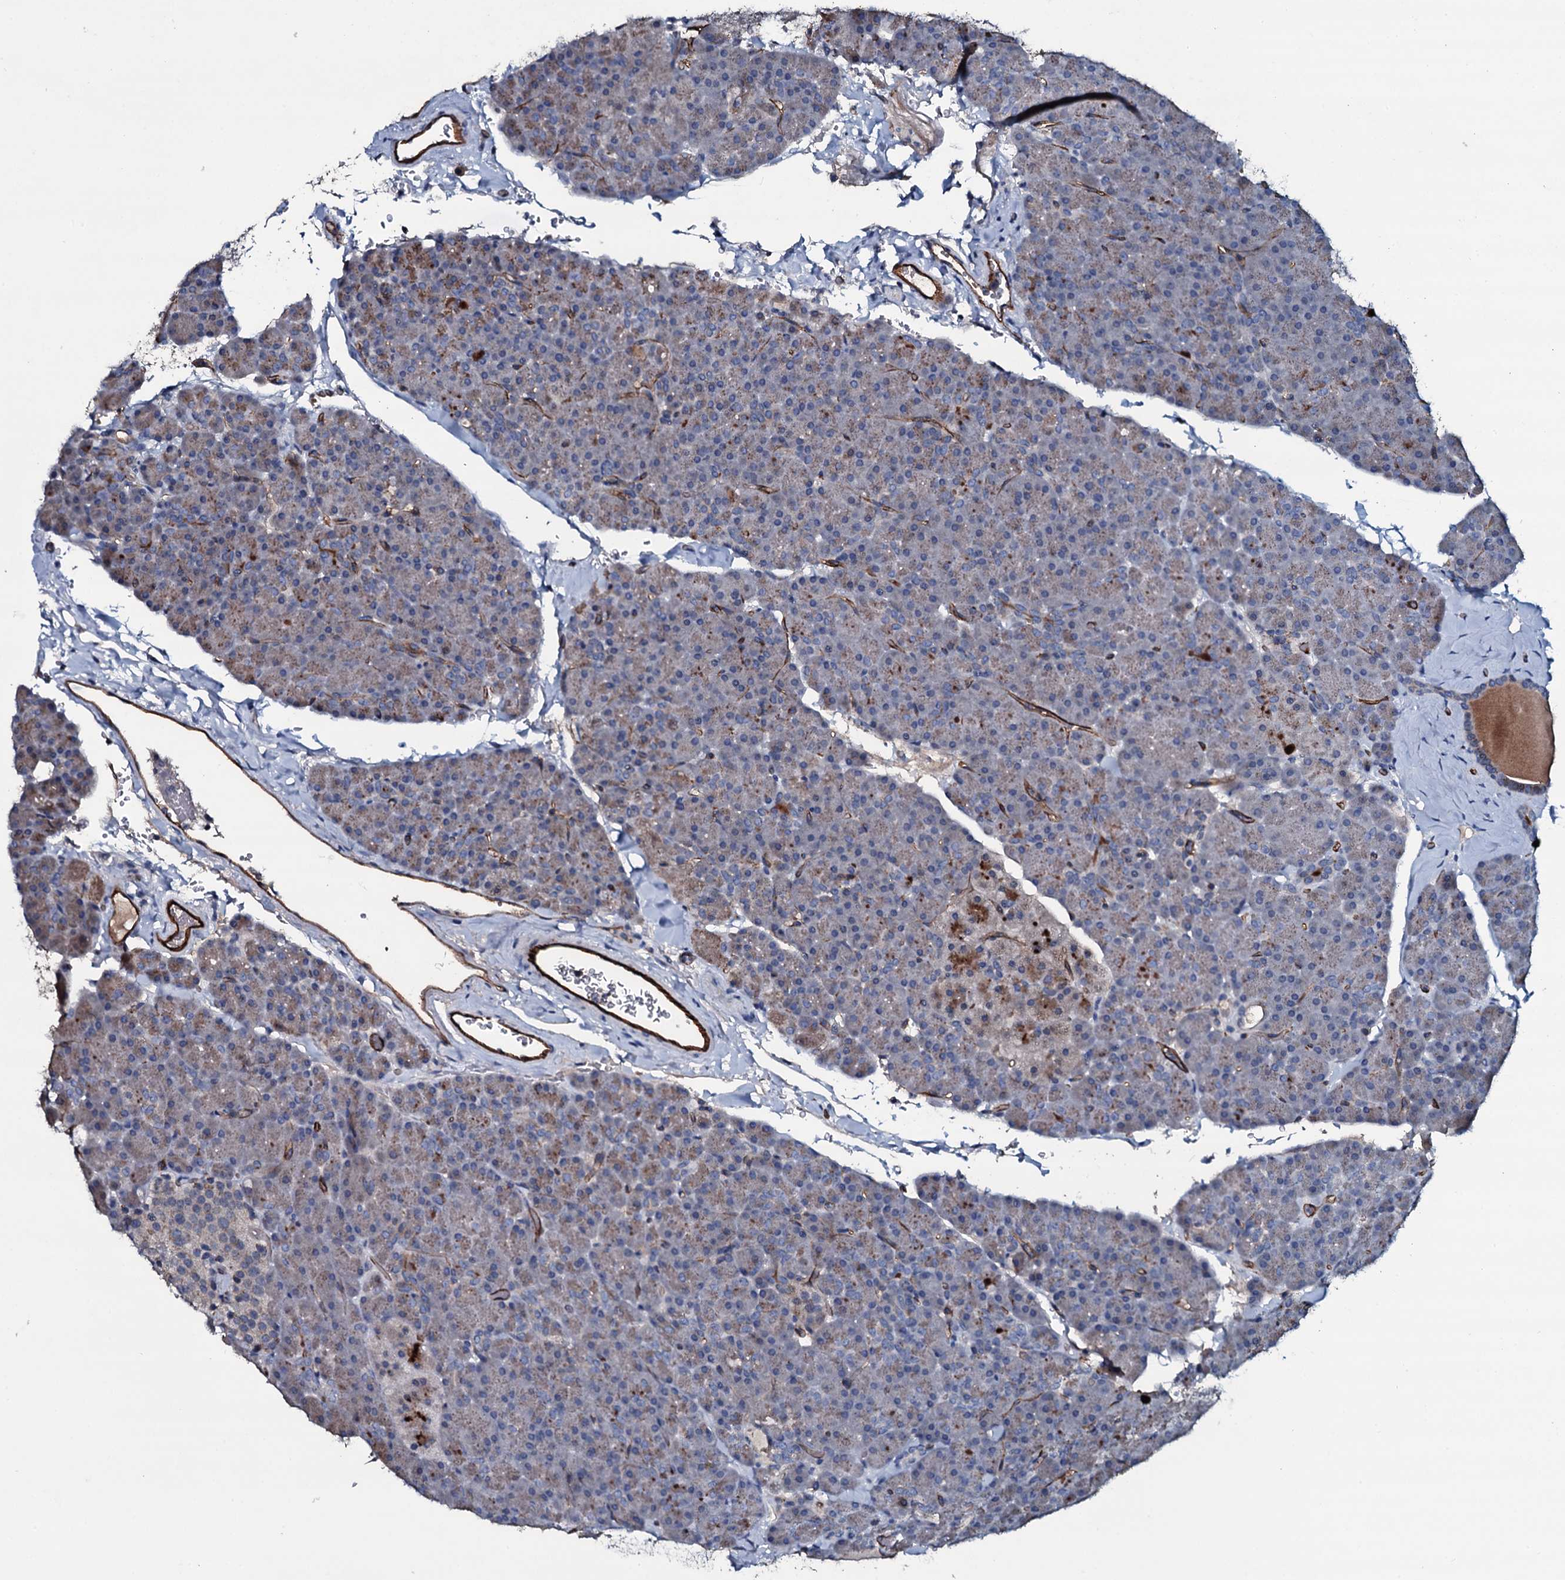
{"staining": {"intensity": "weak", "quantity": ">75%", "location": "cytoplasmic/membranous"}, "tissue": "pancreas", "cell_type": "Exocrine glandular cells", "image_type": "normal", "snomed": [{"axis": "morphology", "description": "Normal tissue, NOS"}, {"axis": "topography", "description": "Pancreas"}], "caption": "Exocrine glandular cells demonstrate low levels of weak cytoplasmic/membranous positivity in about >75% of cells in normal pancreas.", "gene": "CLEC14A", "patient": {"sex": "male", "age": 36}}